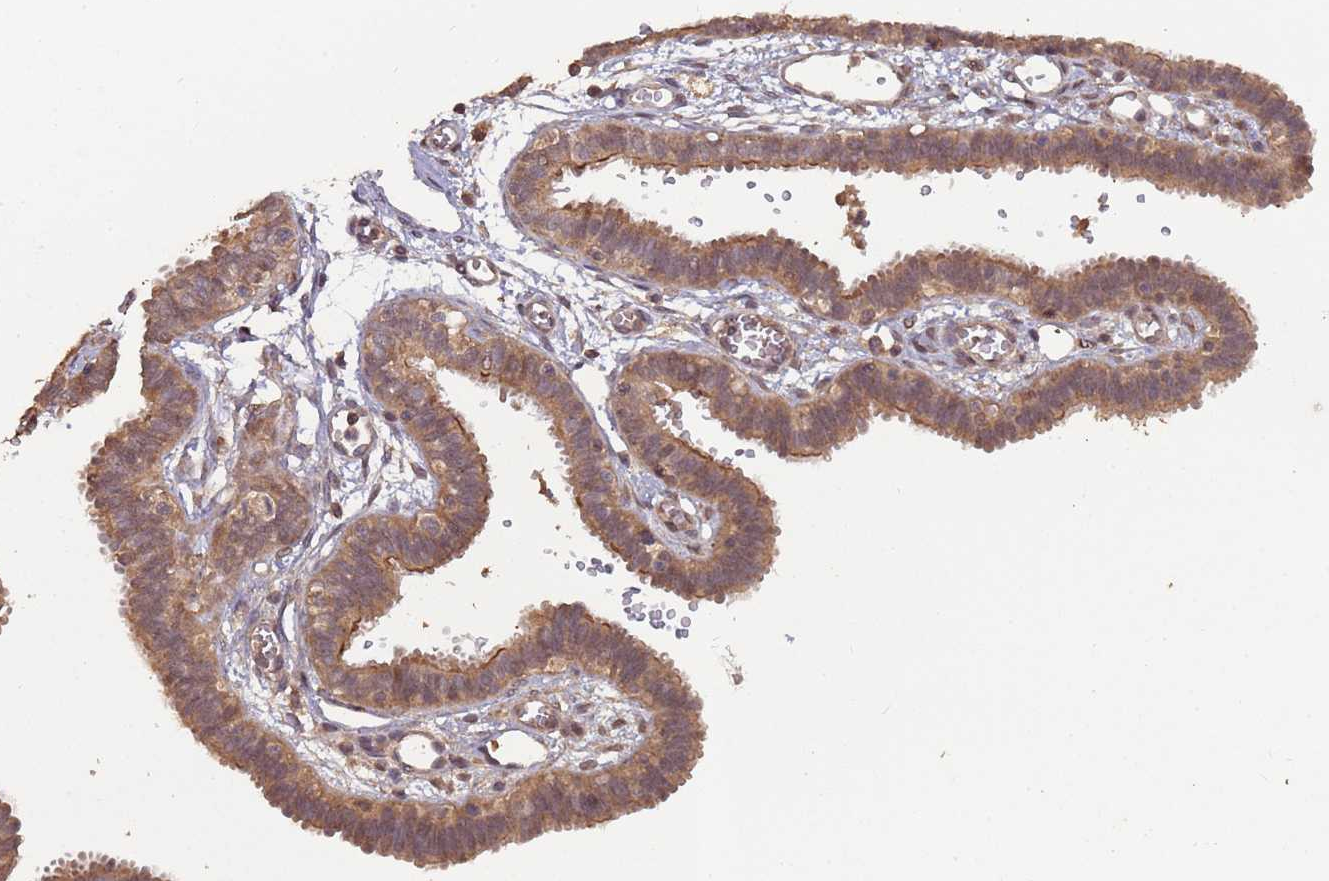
{"staining": {"intensity": "moderate", "quantity": ">75%", "location": "cytoplasmic/membranous"}, "tissue": "fallopian tube", "cell_type": "Glandular cells", "image_type": "normal", "snomed": [{"axis": "morphology", "description": "Normal tissue, NOS"}, {"axis": "topography", "description": "Fallopian tube"}, {"axis": "topography", "description": "Placenta"}], "caption": "A brown stain labels moderate cytoplasmic/membranous positivity of a protein in glandular cells of normal human fallopian tube.", "gene": "FRAT1", "patient": {"sex": "female", "age": 32}}